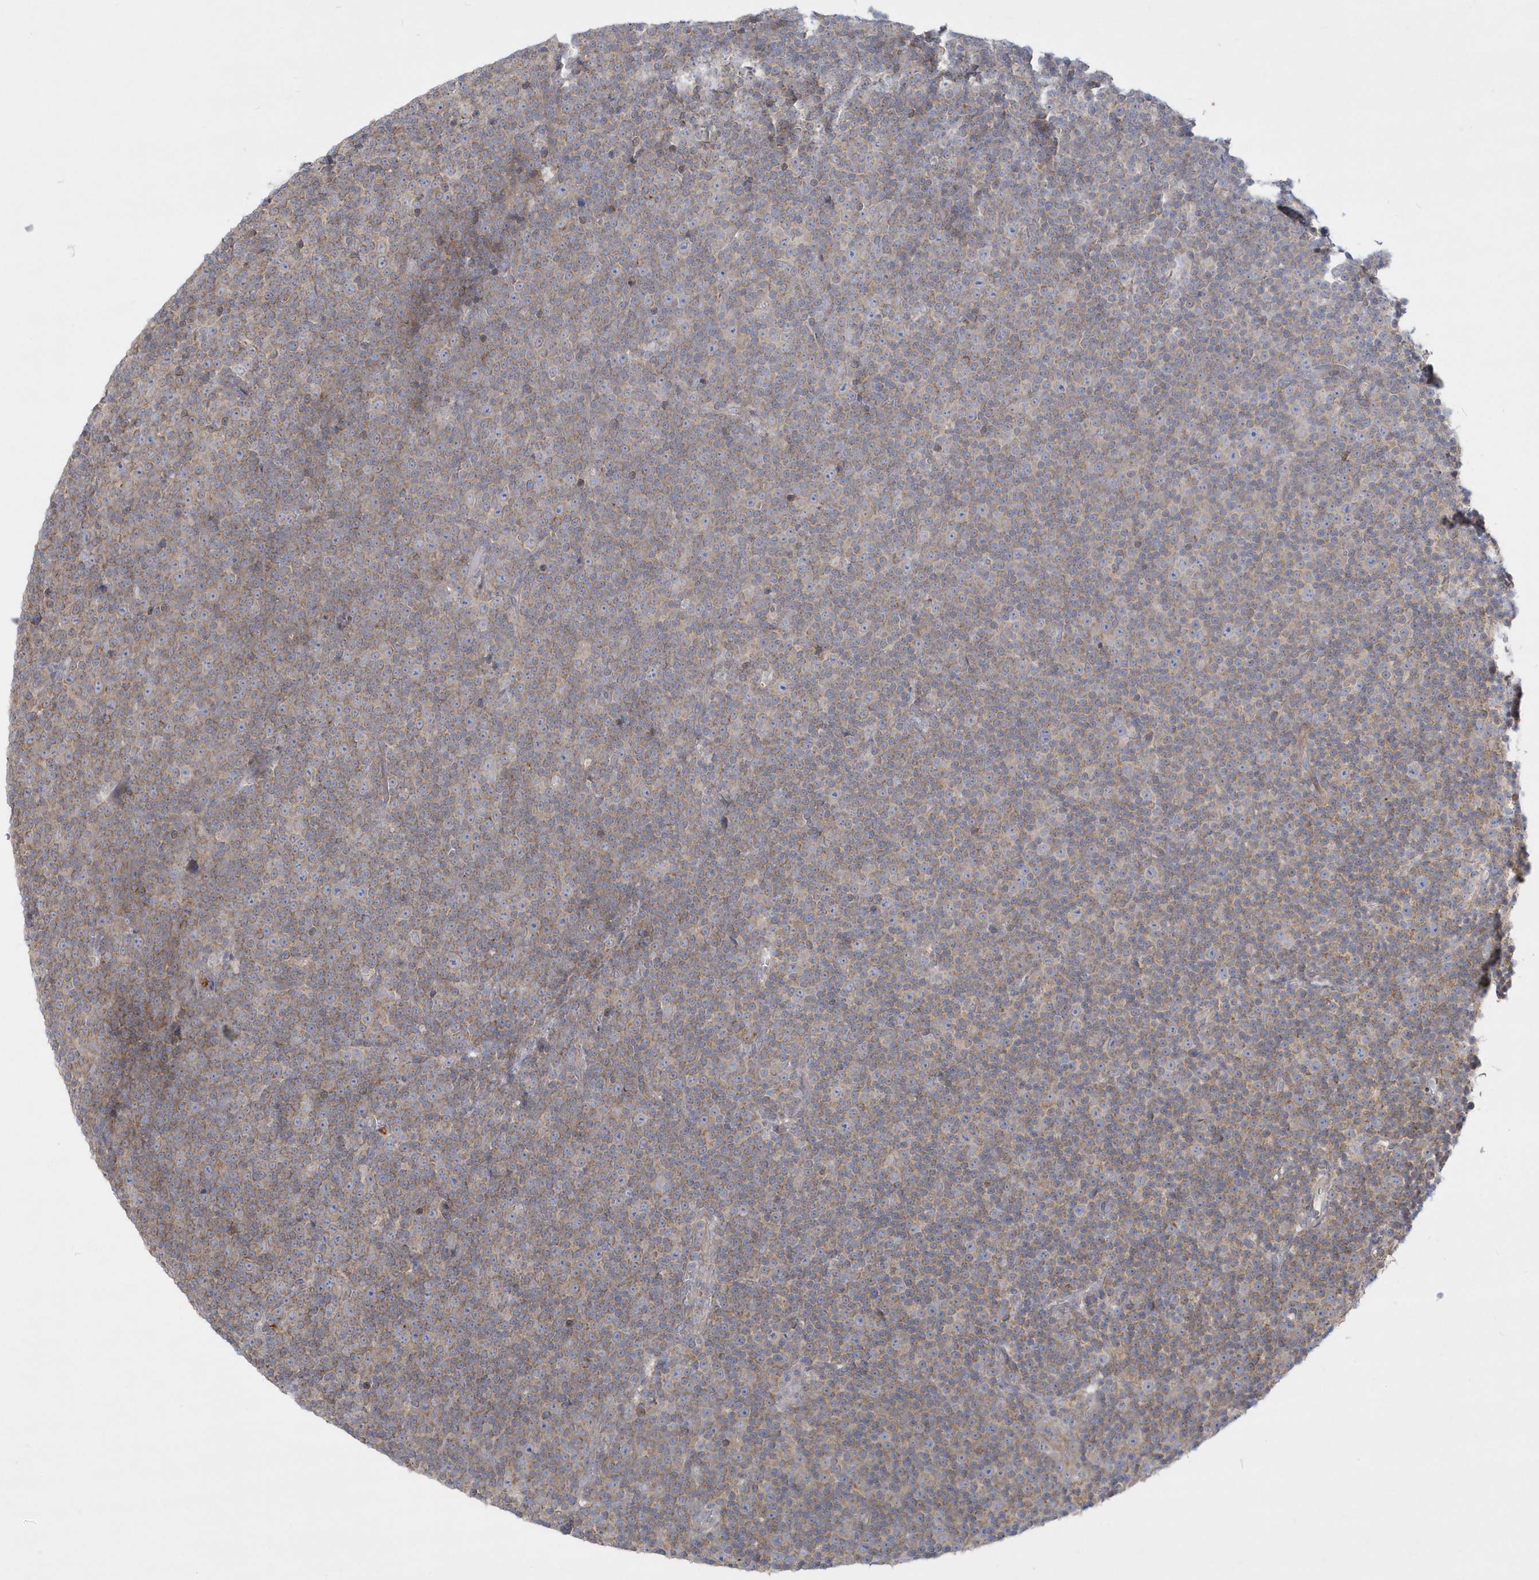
{"staining": {"intensity": "negative", "quantity": "none", "location": "none"}, "tissue": "lymphoma", "cell_type": "Tumor cells", "image_type": "cancer", "snomed": [{"axis": "morphology", "description": "Malignant lymphoma, non-Hodgkin's type, Low grade"}, {"axis": "topography", "description": "Lymph node"}], "caption": "This histopathology image is of low-grade malignant lymphoma, non-Hodgkin's type stained with IHC to label a protein in brown with the nuclei are counter-stained blue. There is no staining in tumor cells.", "gene": "DNAJC18", "patient": {"sex": "female", "age": 67}}